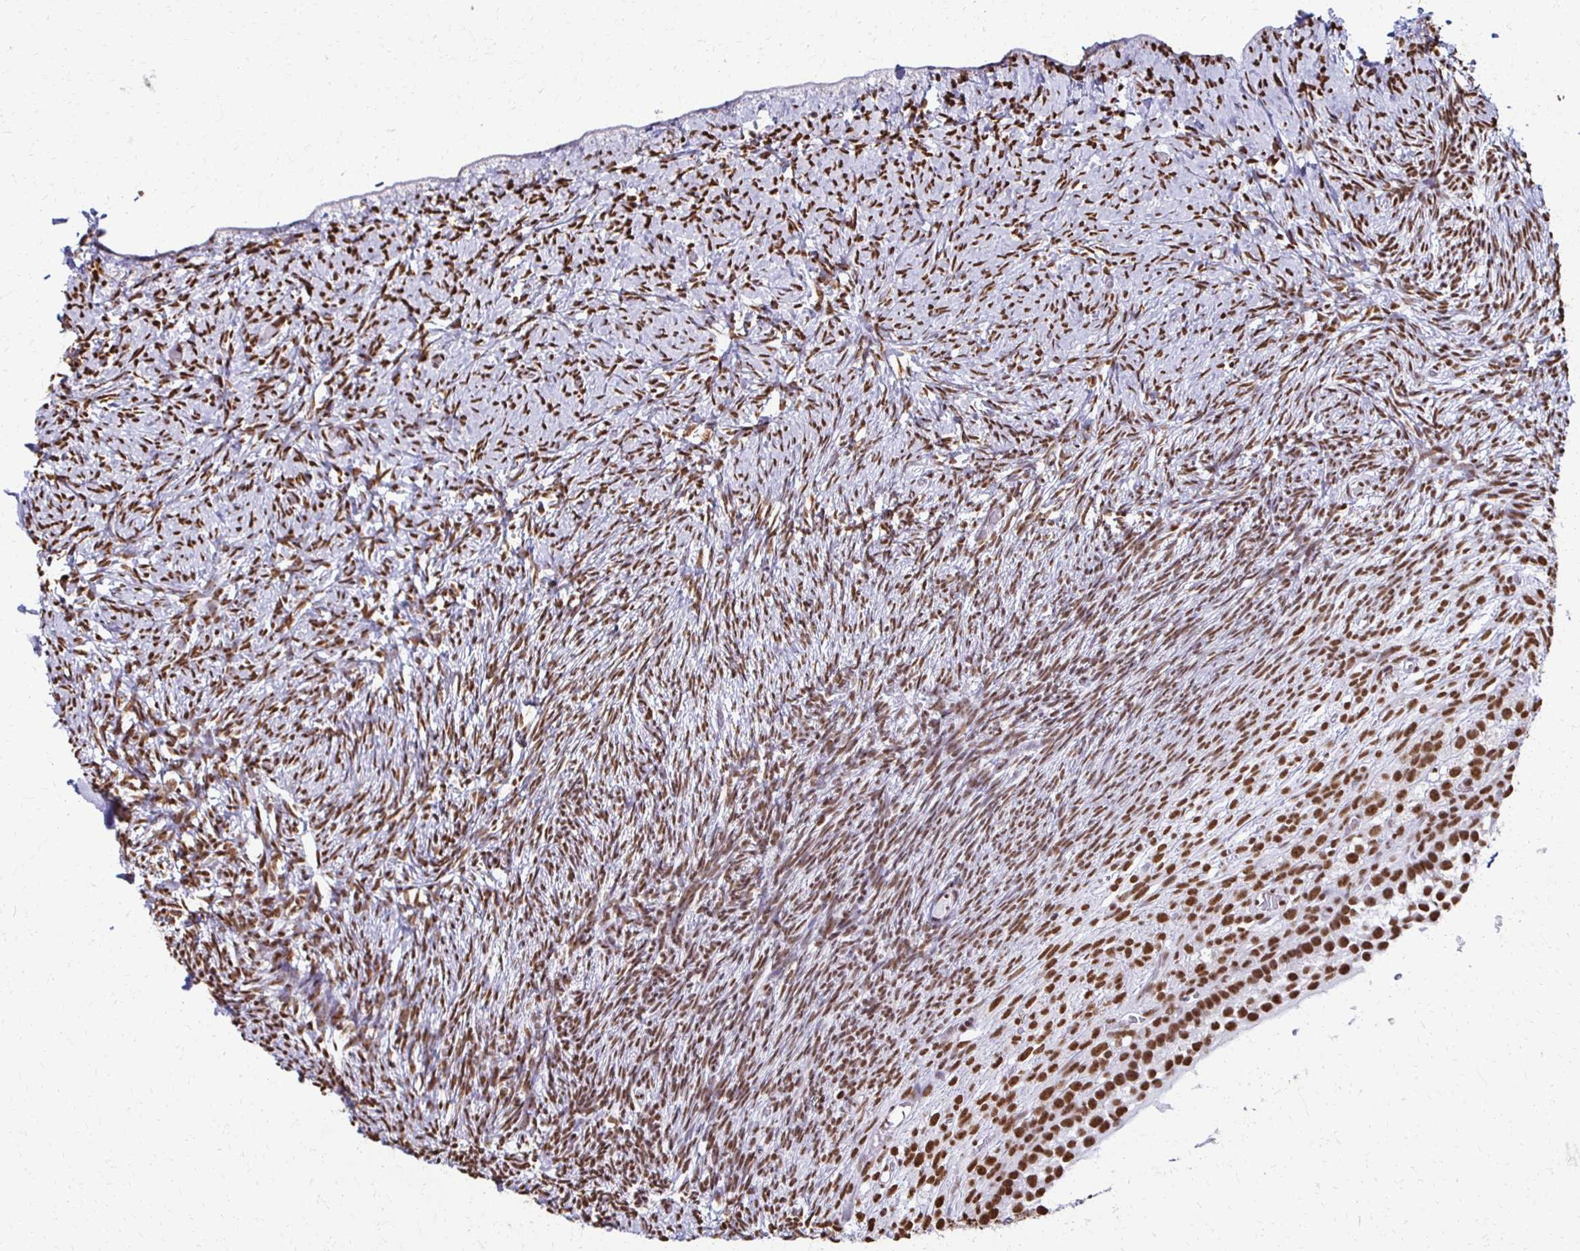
{"staining": {"intensity": "moderate", "quantity": ">75%", "location": "nuclear"}, "tissue": "ovary", "cell_type": "Follicle cells", "image_type": "normal", "snomed": [{"axis": "morphology", "description": "Normal tissue, NOS"}, {"axis": "topography", "description": "Ovary"}], "caption": "Immunohistochemistry (IHC) histopathology image of normal human ovary stained for a protein (brown), which reveals medium levels of moderate nuclear expression in about >75% of follicle cells.", "gene": "NONO", "patient": {"sex": "female", "age": 39}}